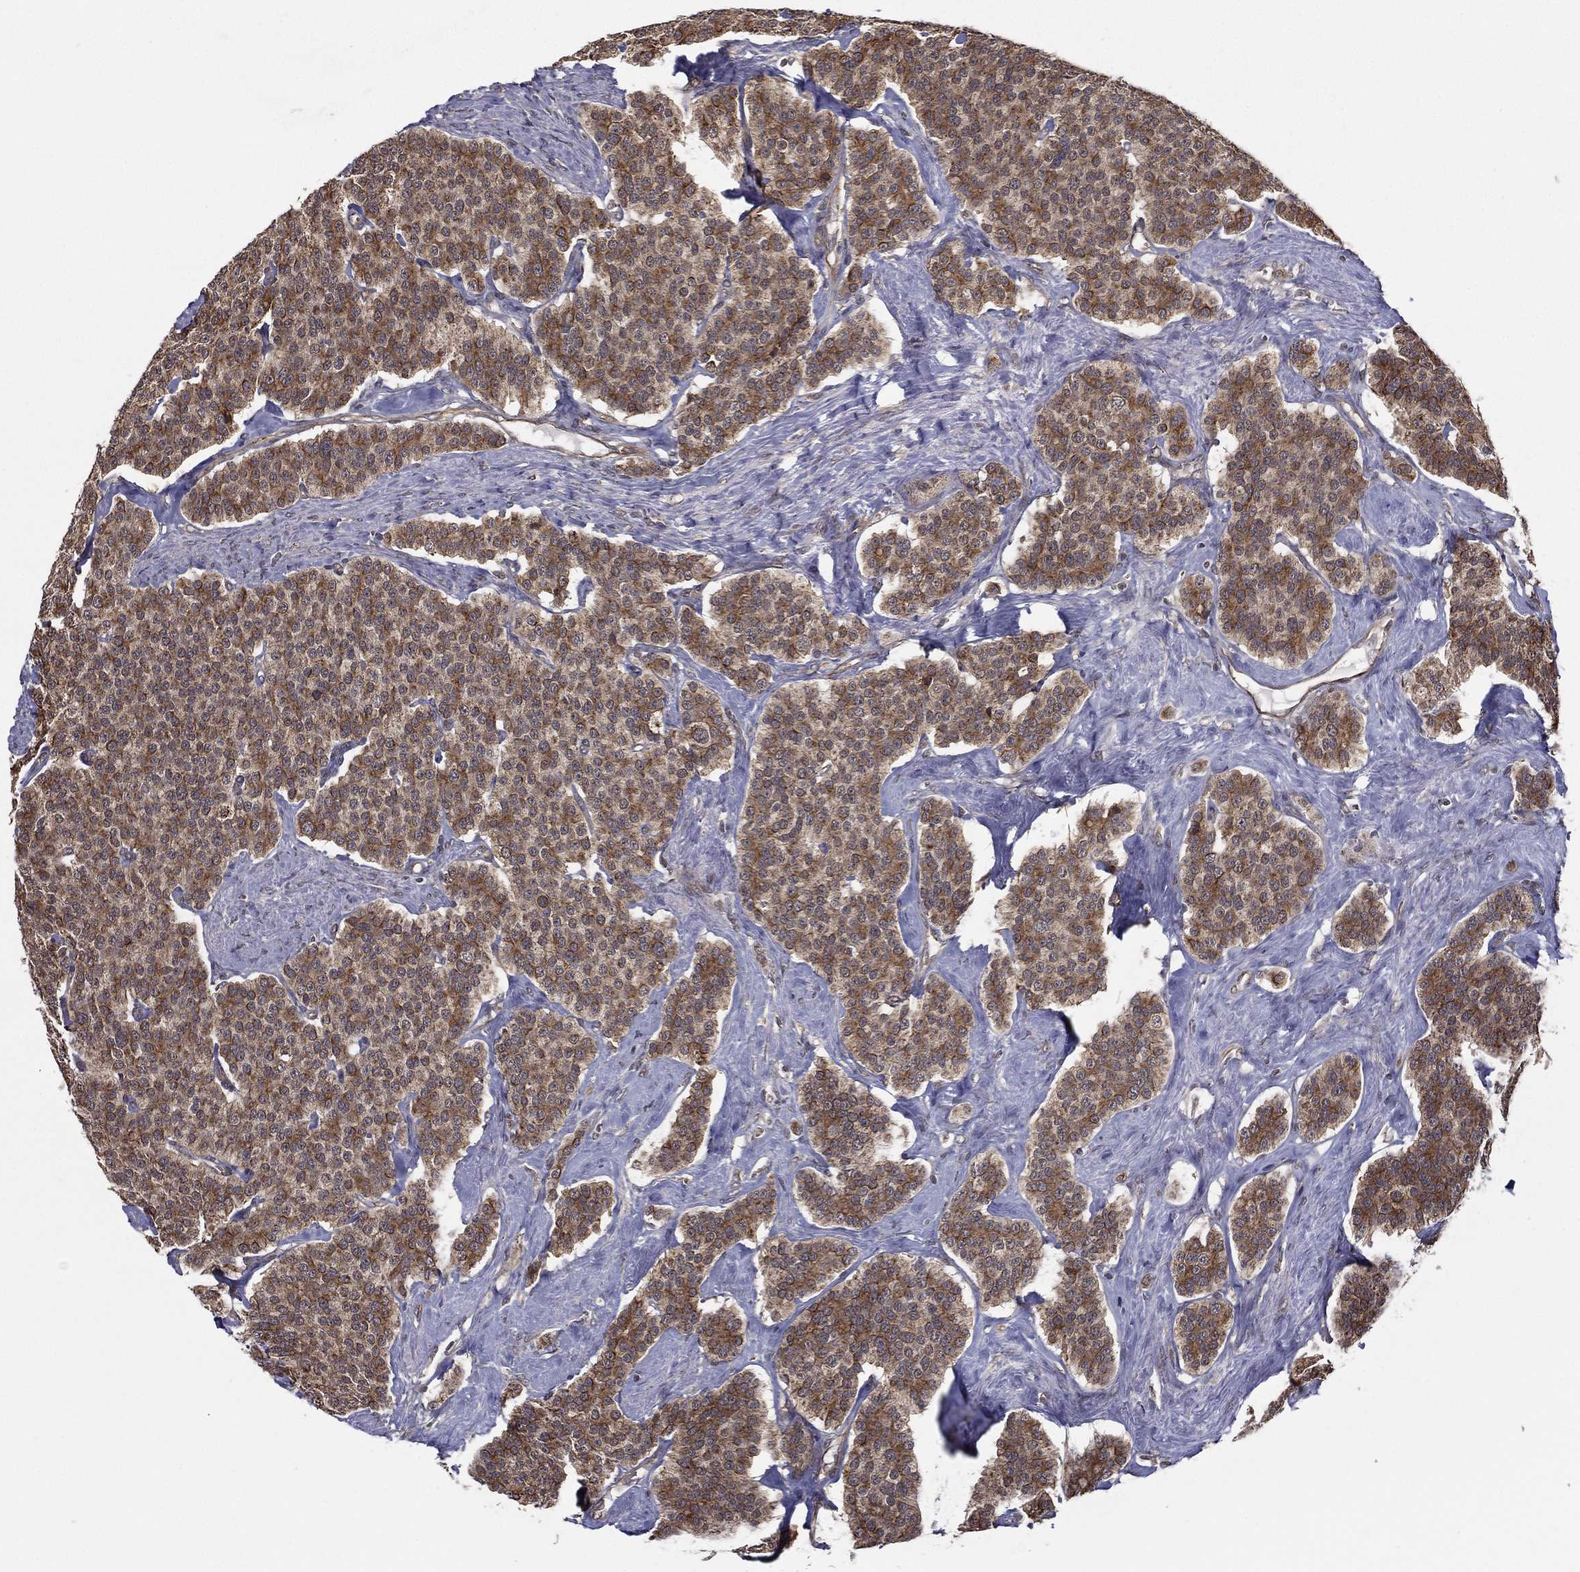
{"staining": {"intensity": "moderate", "quantity": ">75%", "location": "cytoplasmic/membranous"}, "tissue": "carcinoid", "cell_type": "Tumor cells", "image_type": "cancer", "snomed": [{"axis": "morphology", "description": "Carcinoid, malignant, NOS"}, {"axis": "topography", "description": "Small intestine"}], "caption": "Immunohistochemistry (IHC) (DAB) staining of human carcinoid (malignant) demonstrates moderate cytoplasmic/membranous protein staining in approximately >75% of tumor cells. The protein is stained brown, and the nuclei are stained in blue (DAB (3,3'-diaminobenzidine) IHC with brightfield microscopy, high magnification).", "gene": "UACA", "patient": {"sex": "female", "age": 58}}